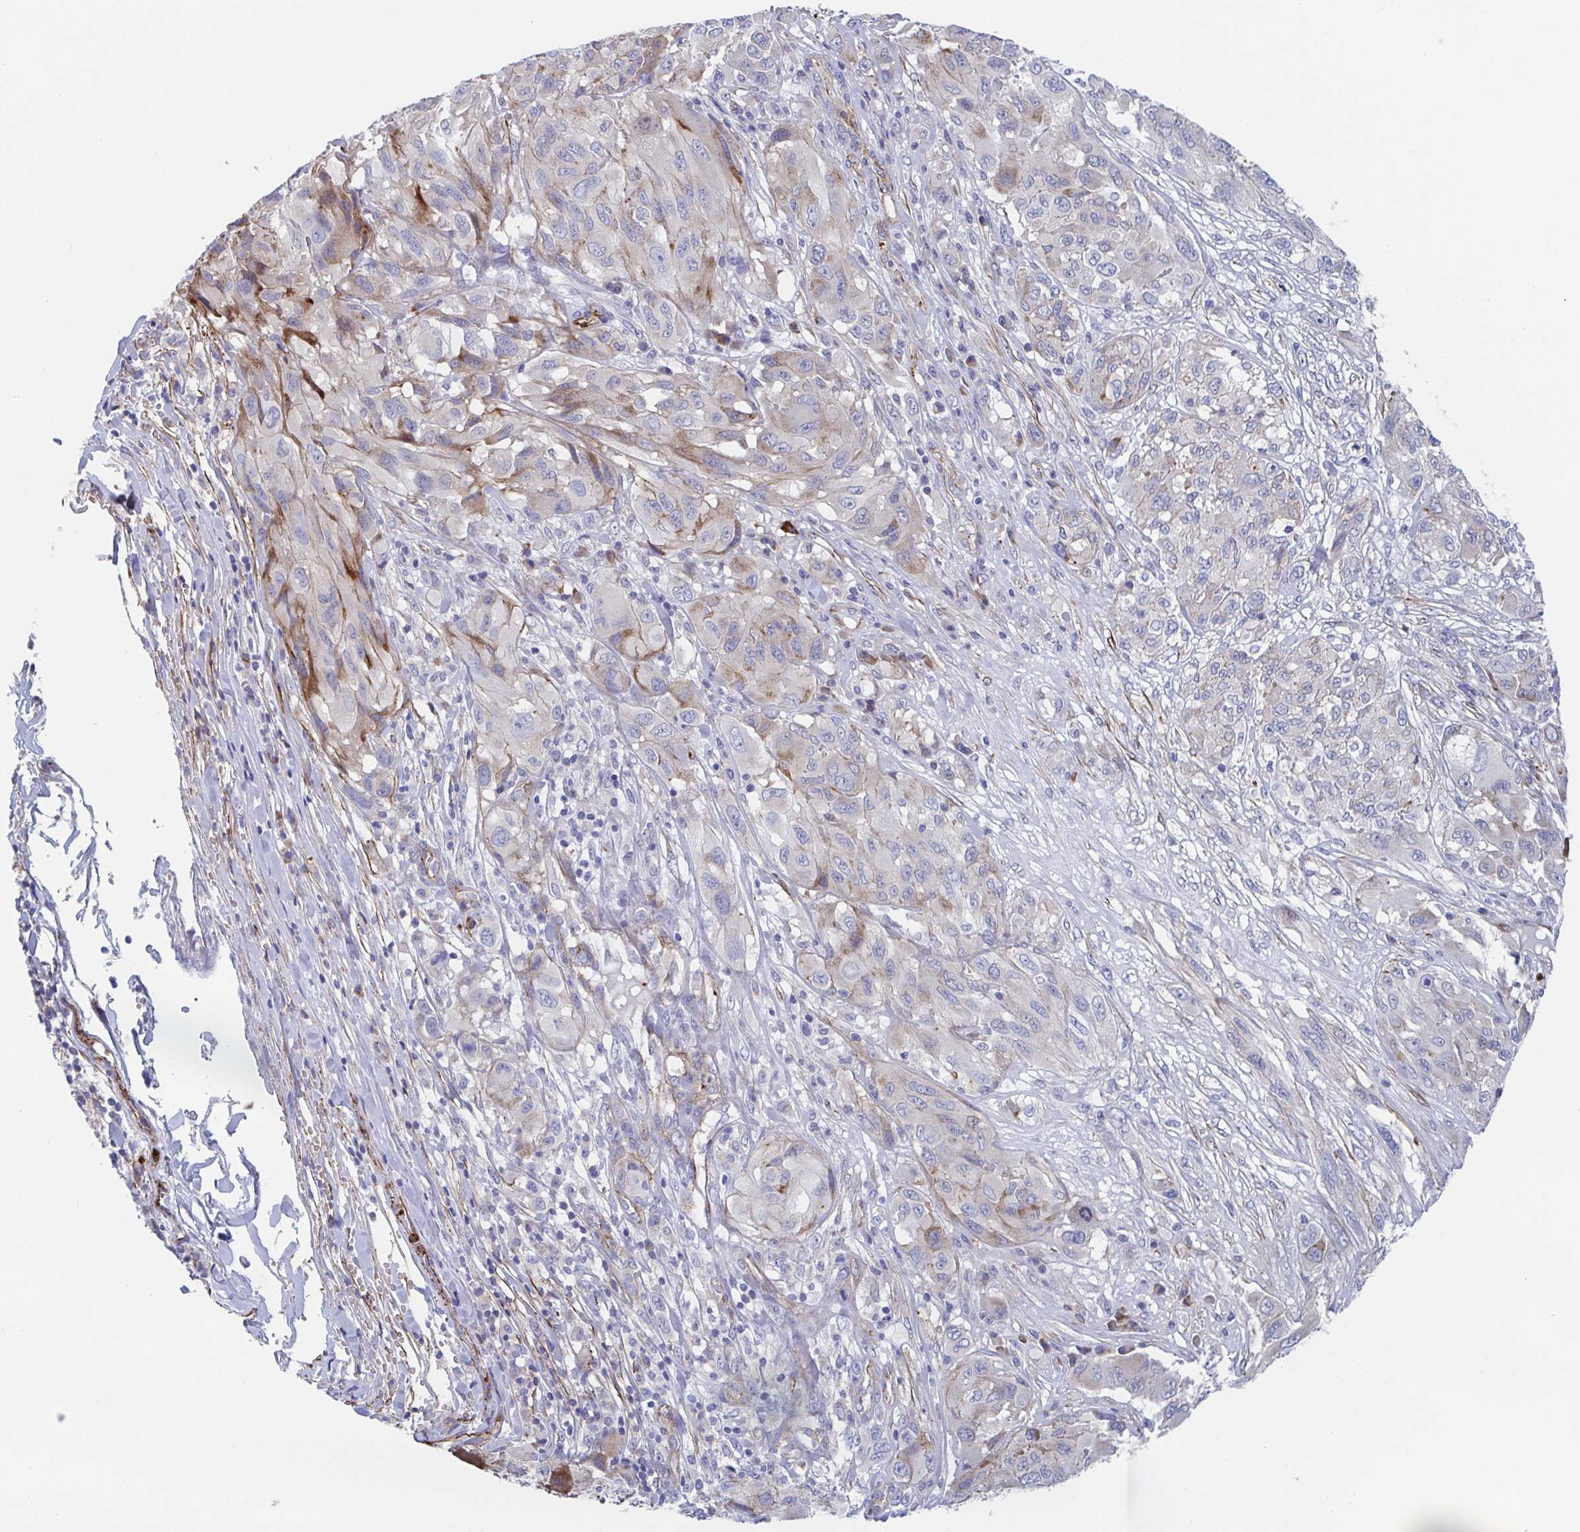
{"staining": {"intensity": "weak", "quantity": "<25%", "location": "cytoplasmic/membranous"}, "tissue": "melanoma", "cell_type": "Tumor cells", "image_type": "cancer", "snomed": [{"axis": "morphology", "description": "Malignant melanoma, NOS"}, {"axis": "topography", "description": "Skin"}], "caption": "This is an immunohistochemistry (IHC) micrograph of melanoma. There is no staining in tumor cells.", "gene": "KLC3", "patient": {"sex": "female", "age": 91}}